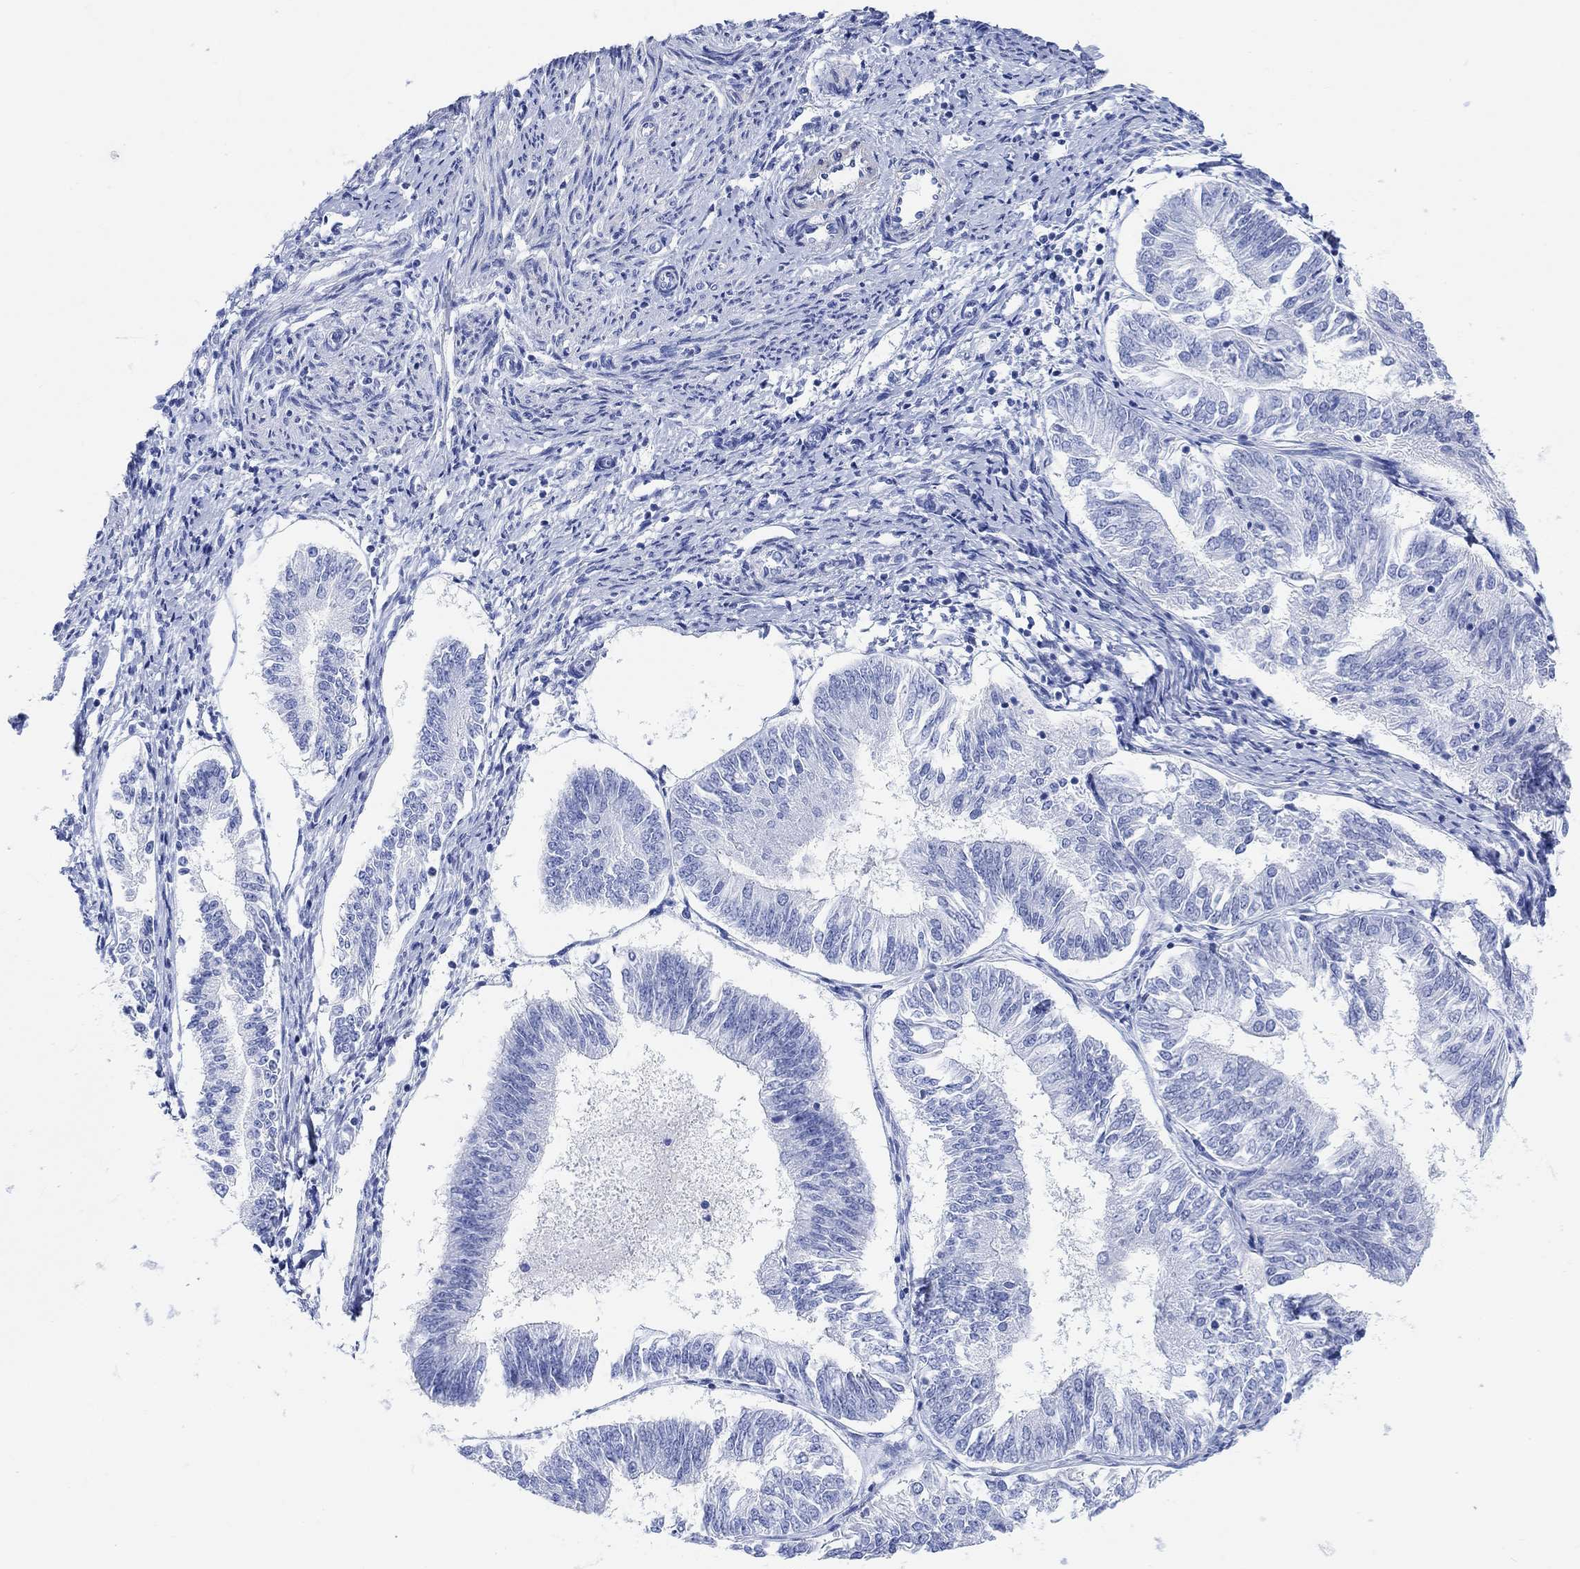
{"staining": {"intensity": "negative", "quantity": "none", "location": "none"}, "tissue": "endometrial cancer", "cell_type": "Tumor cells", "image_type": "cancer", "snomed": [{"axis": "morphology", "description": "Adenocarcinoma, NOS"}, {"axis": "topography", "description": "Endometrium"}], "caption": "Endometrial adenocarcinoma was stained to show a protein in brown. There is no significant positivity in tumor cells.", "gene": "ANKRD33", "patient": {"sex": "female", "age": 58}}